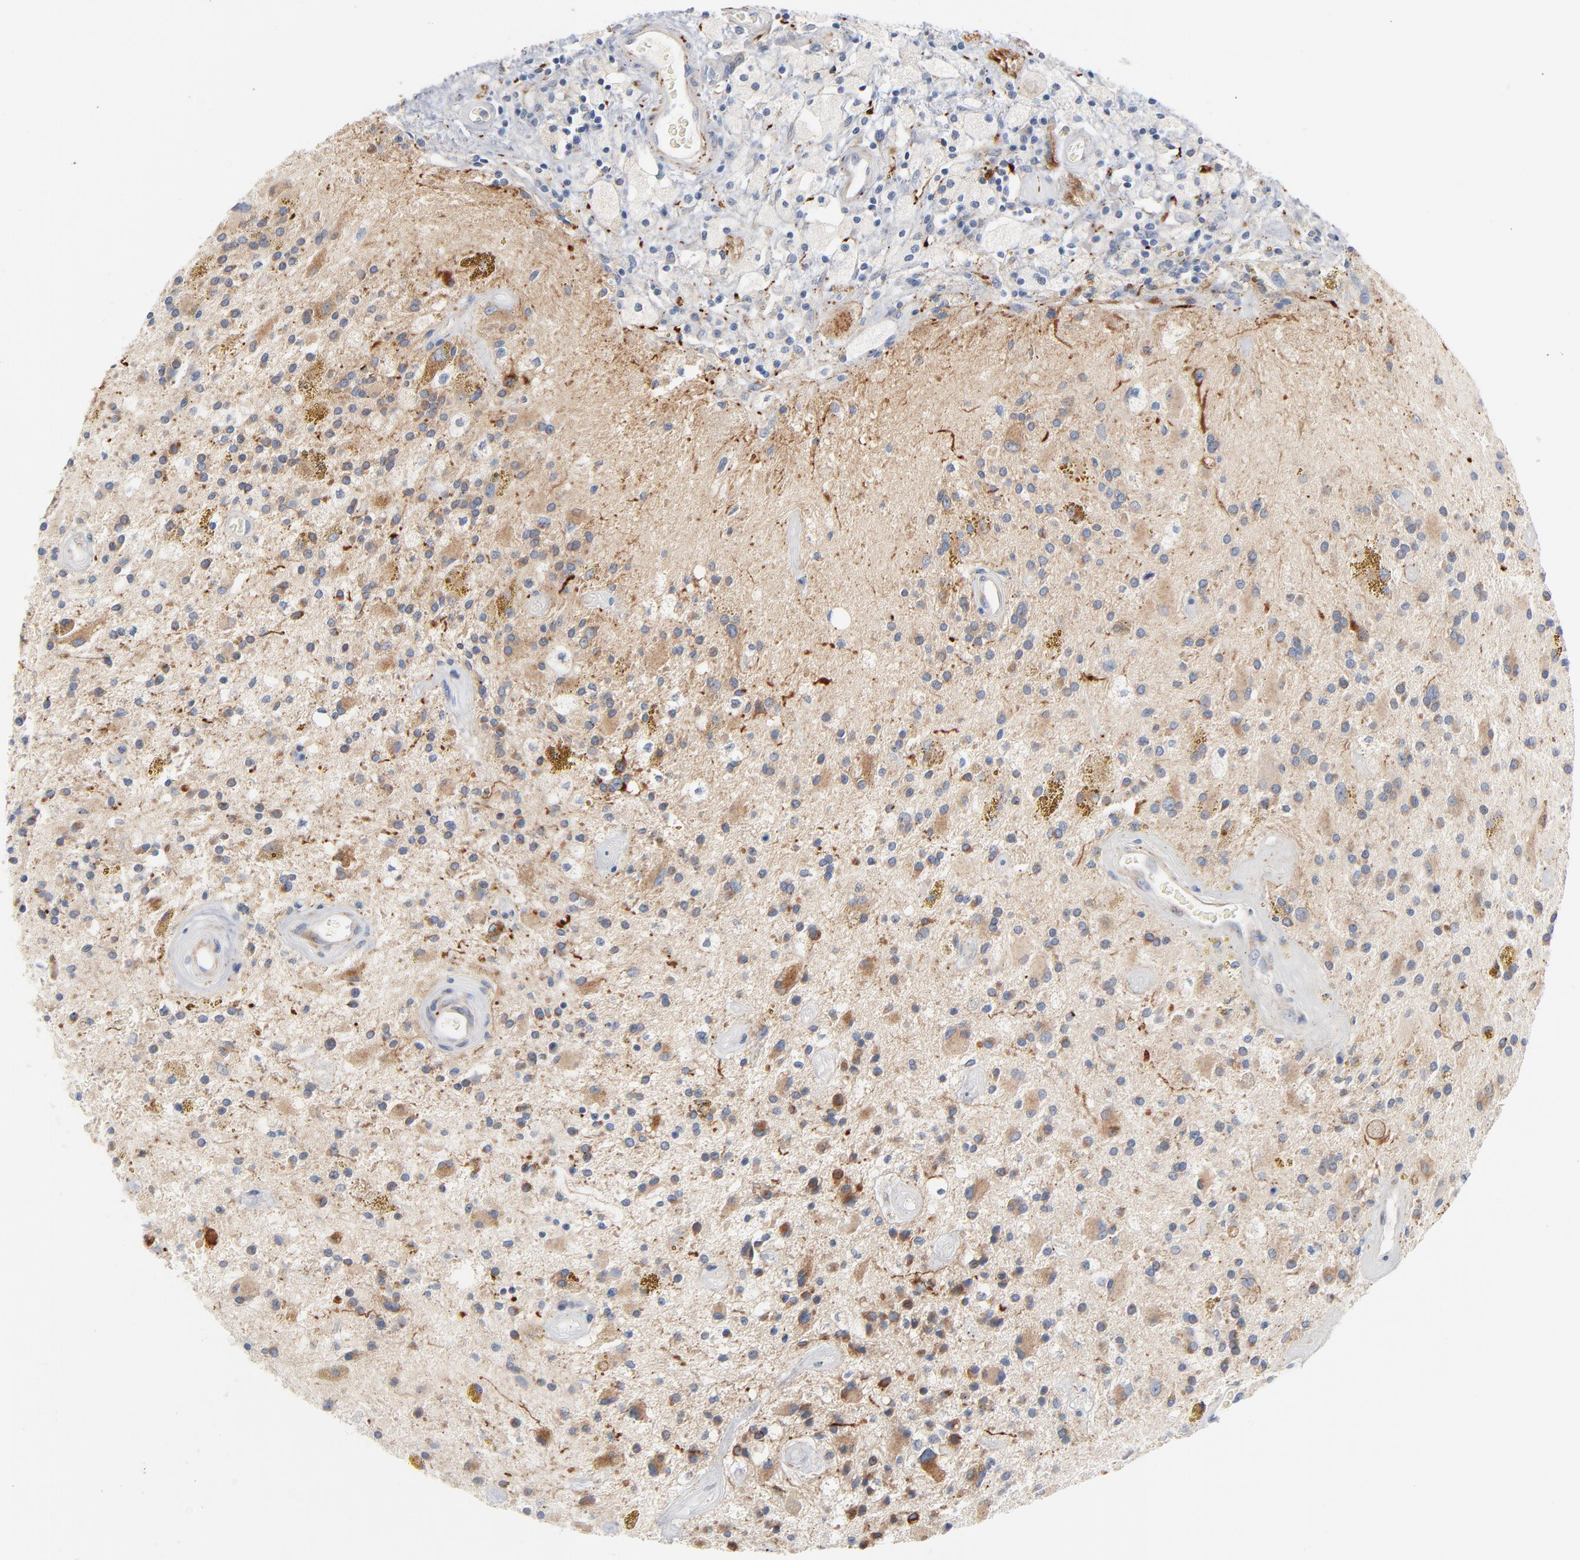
{"staining": {"intensity": "weak", "quantity": "<25%", "location": "cytoplasmic/membranous"}, "tissue": "glioma", "cell_type": "Tumor cells", "image_type": "cancer", "snomed": [{"axis": "morphology", "description": "Glioma, malignant, Low grade"}, {"axis": "topography", "description": "Brain"}], "caption": "Immunohistochemical staining of human malignant glioma (low-grade) demonstrates no significant expression in tumor cells. (Stains: DAB IHC with hematoxylin counter stain, Microscopy: brightfield microscopy at high magnification).", "gene": "IFT43", "patient": {"sex": "male", "age": 58}}